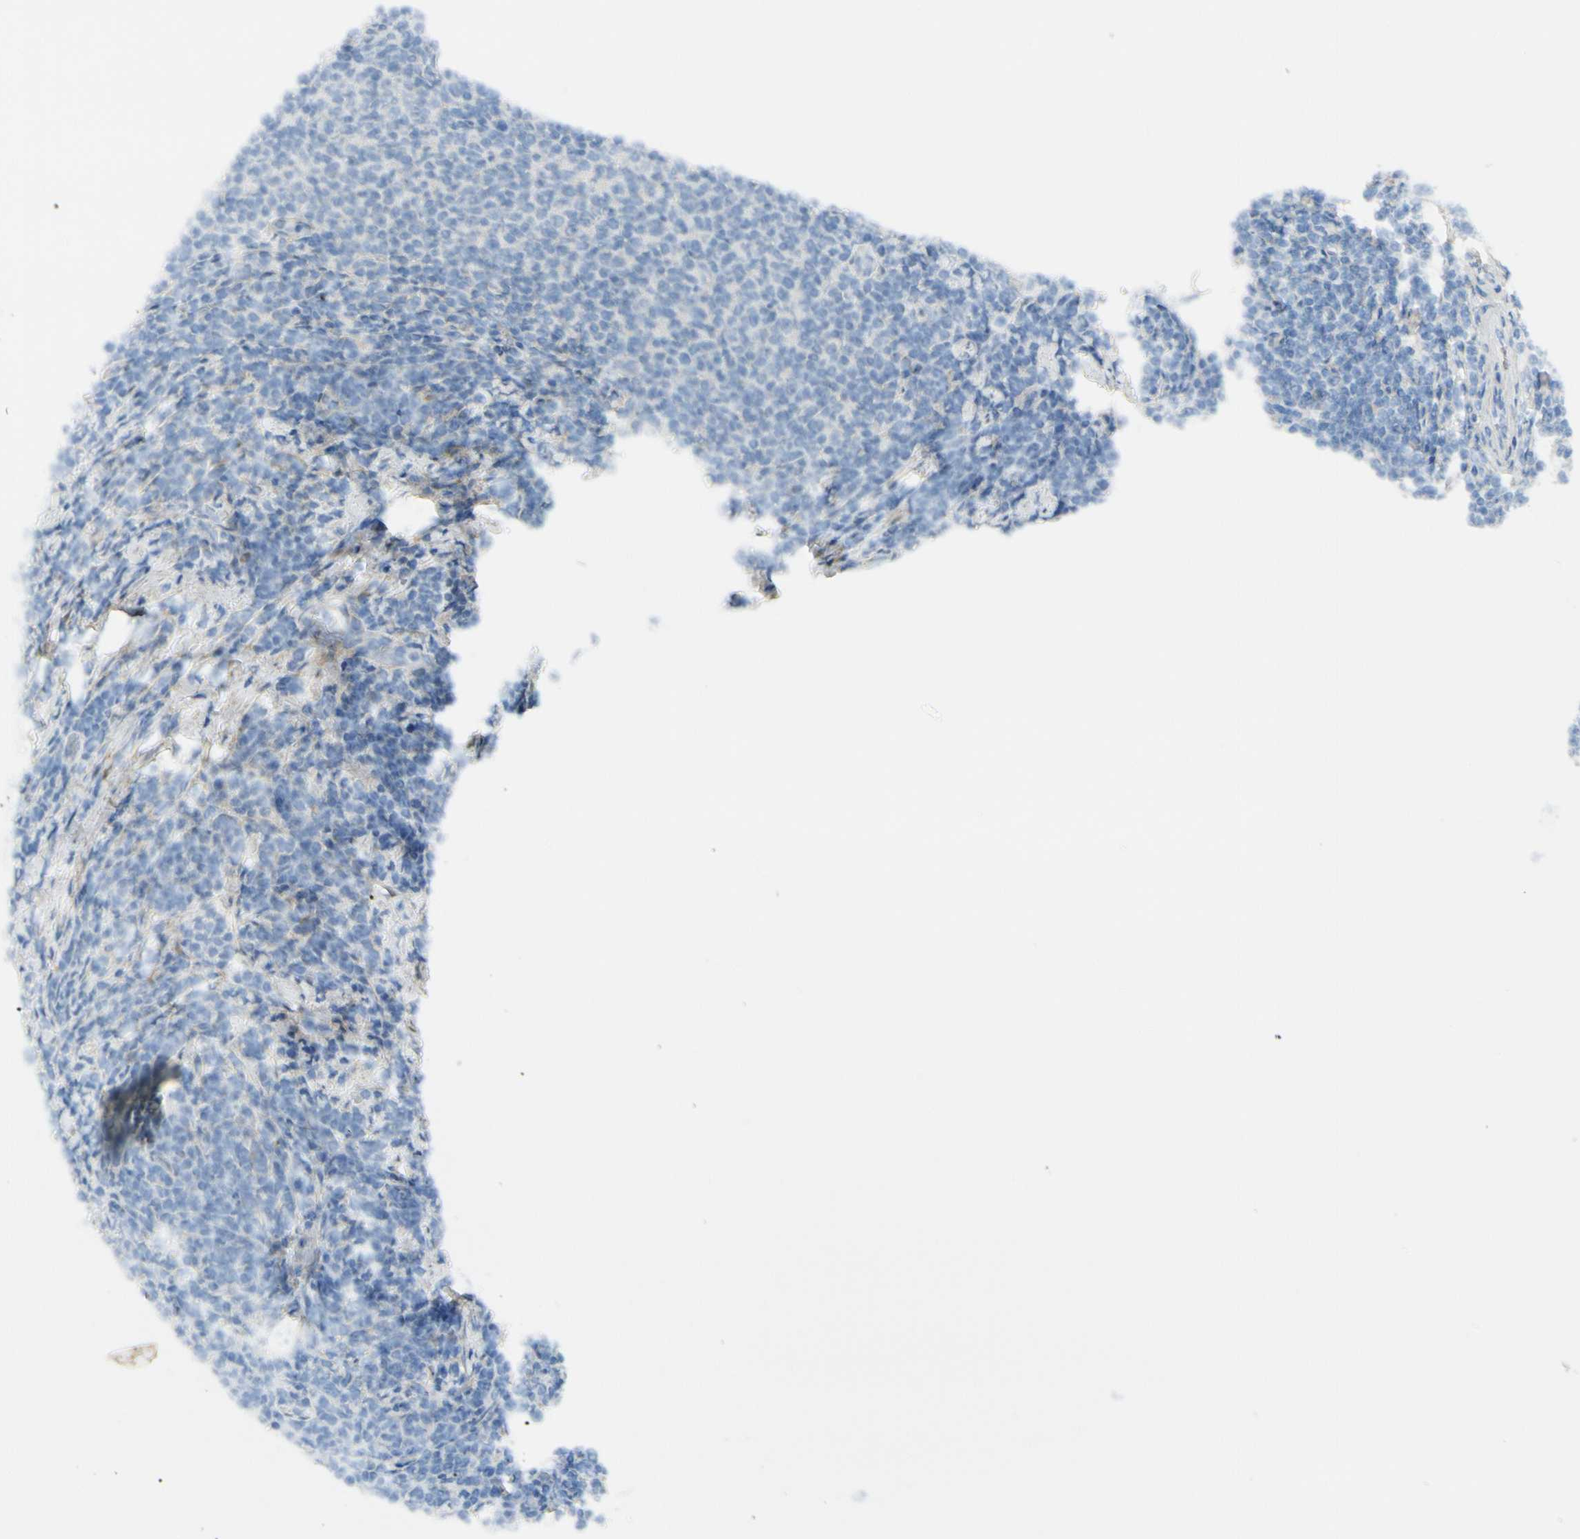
{"staining": {"intensity": "negative", "quantity": "none", "location": "none"}, "tissue": "lymphoma", "cell_type": "Tumor cells", "image_type": "cancer", "snomed": [{"axis": "morphology", "description": "Malignant lymphoma, non-Hodgkin's type, Low grade"}, {"axis": "topography", "description": "Lymph node"}], "caption": "There is no significant staining in tumor cells of lymphoma.", "gene": "FHL2", "patient": {"sex": "male", "age": 66}}